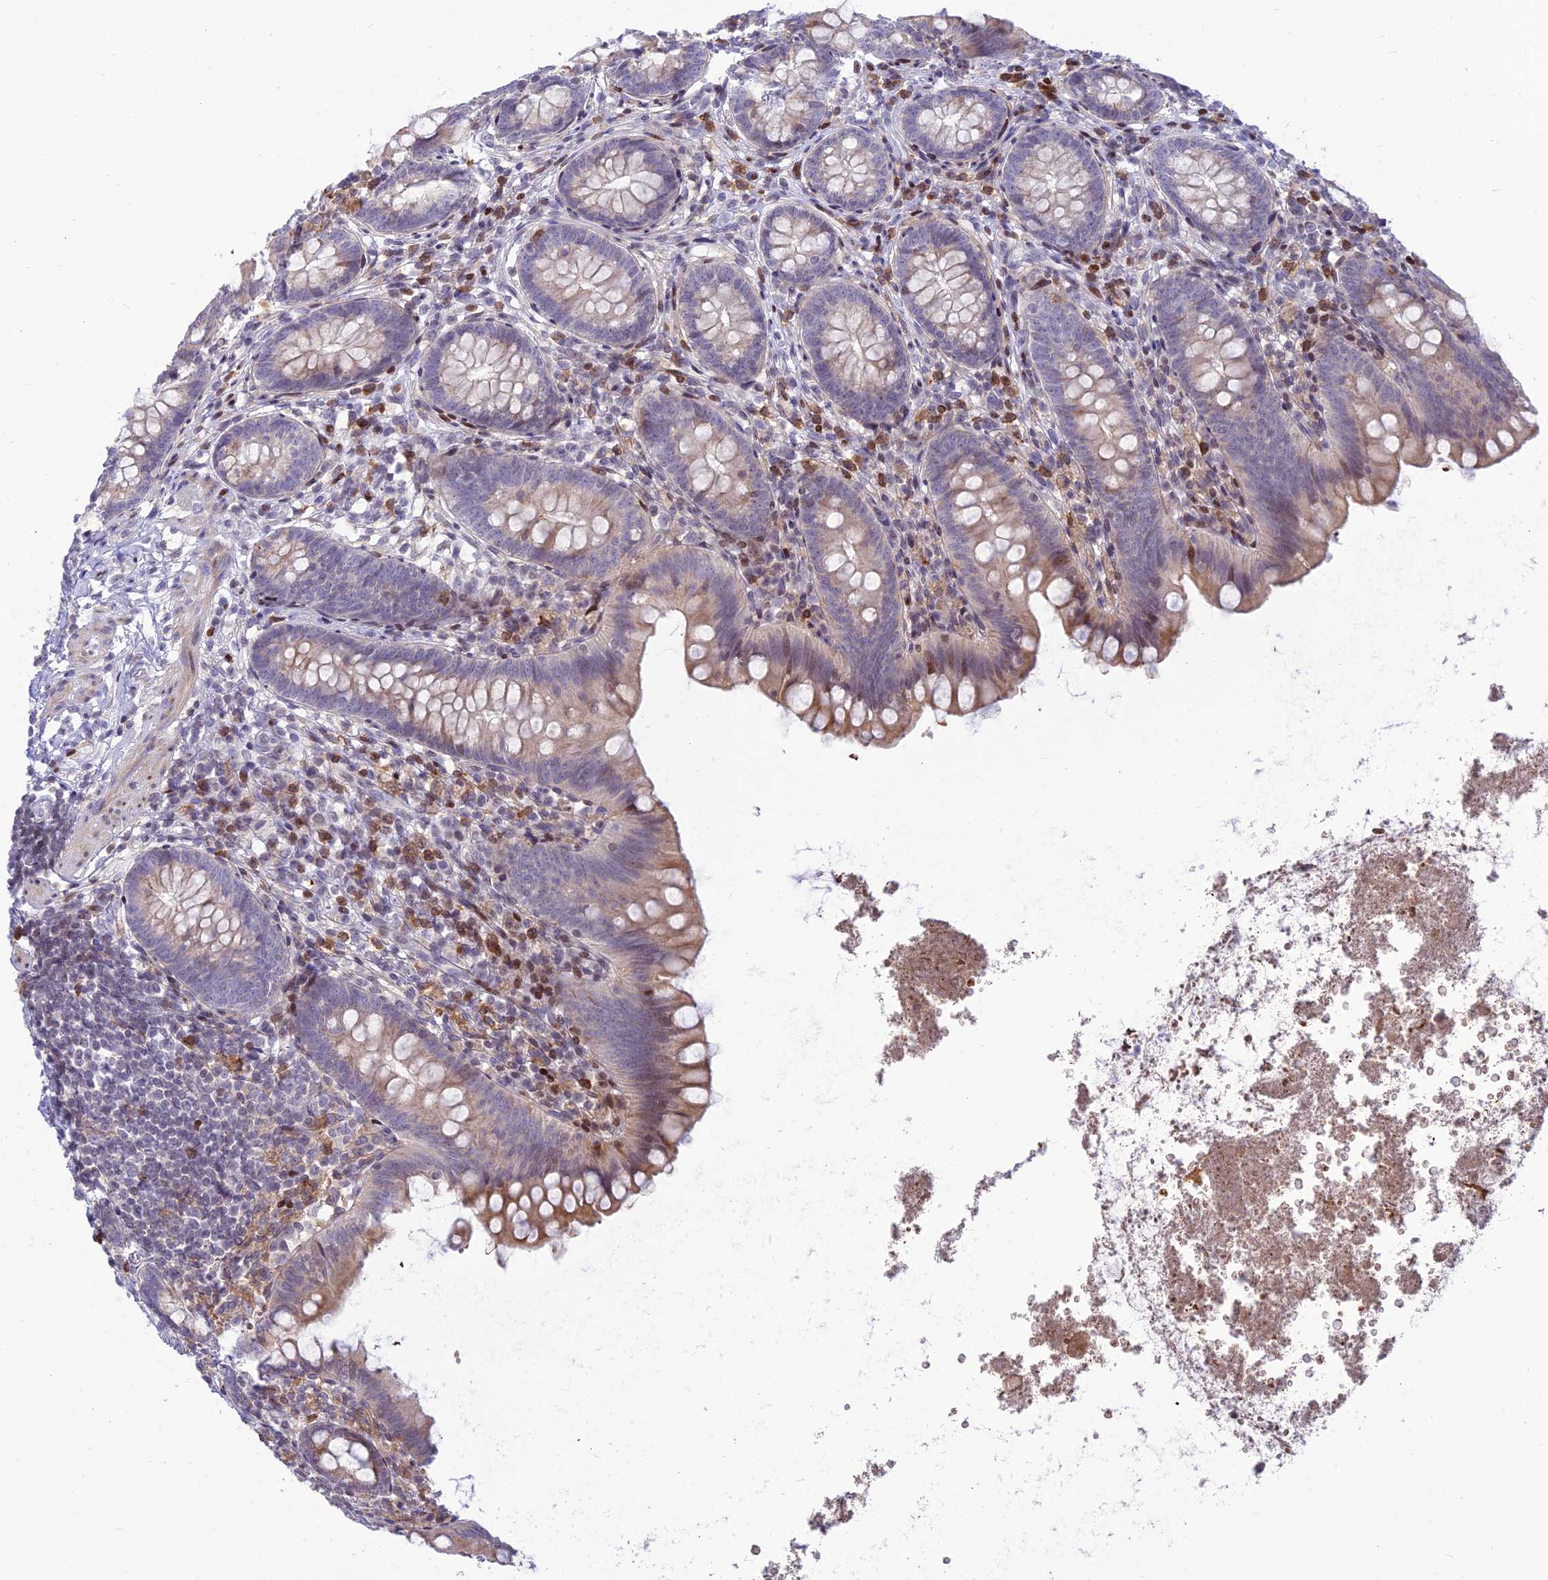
{"staining": {"intensity": "moderate", "quantity": "25%-75%", "location": "cytoplasmic/membranous"}, "tissue": "appendix", "cell_type": "Glandular cells", "image_type": "normal", "snomed": [{"axis": "morphology", "description": "Normal tissue, NOS"}, {"axis": "topography", "description": "Appendix"}], "caption": "Appendix stained with a brown dye exhibits moderate cytoplasmic/membranous positive staining in about 25%-75% of glandular cells.", "gene": "FAM186B", "patient": {"sex": "female", "age": 62}}